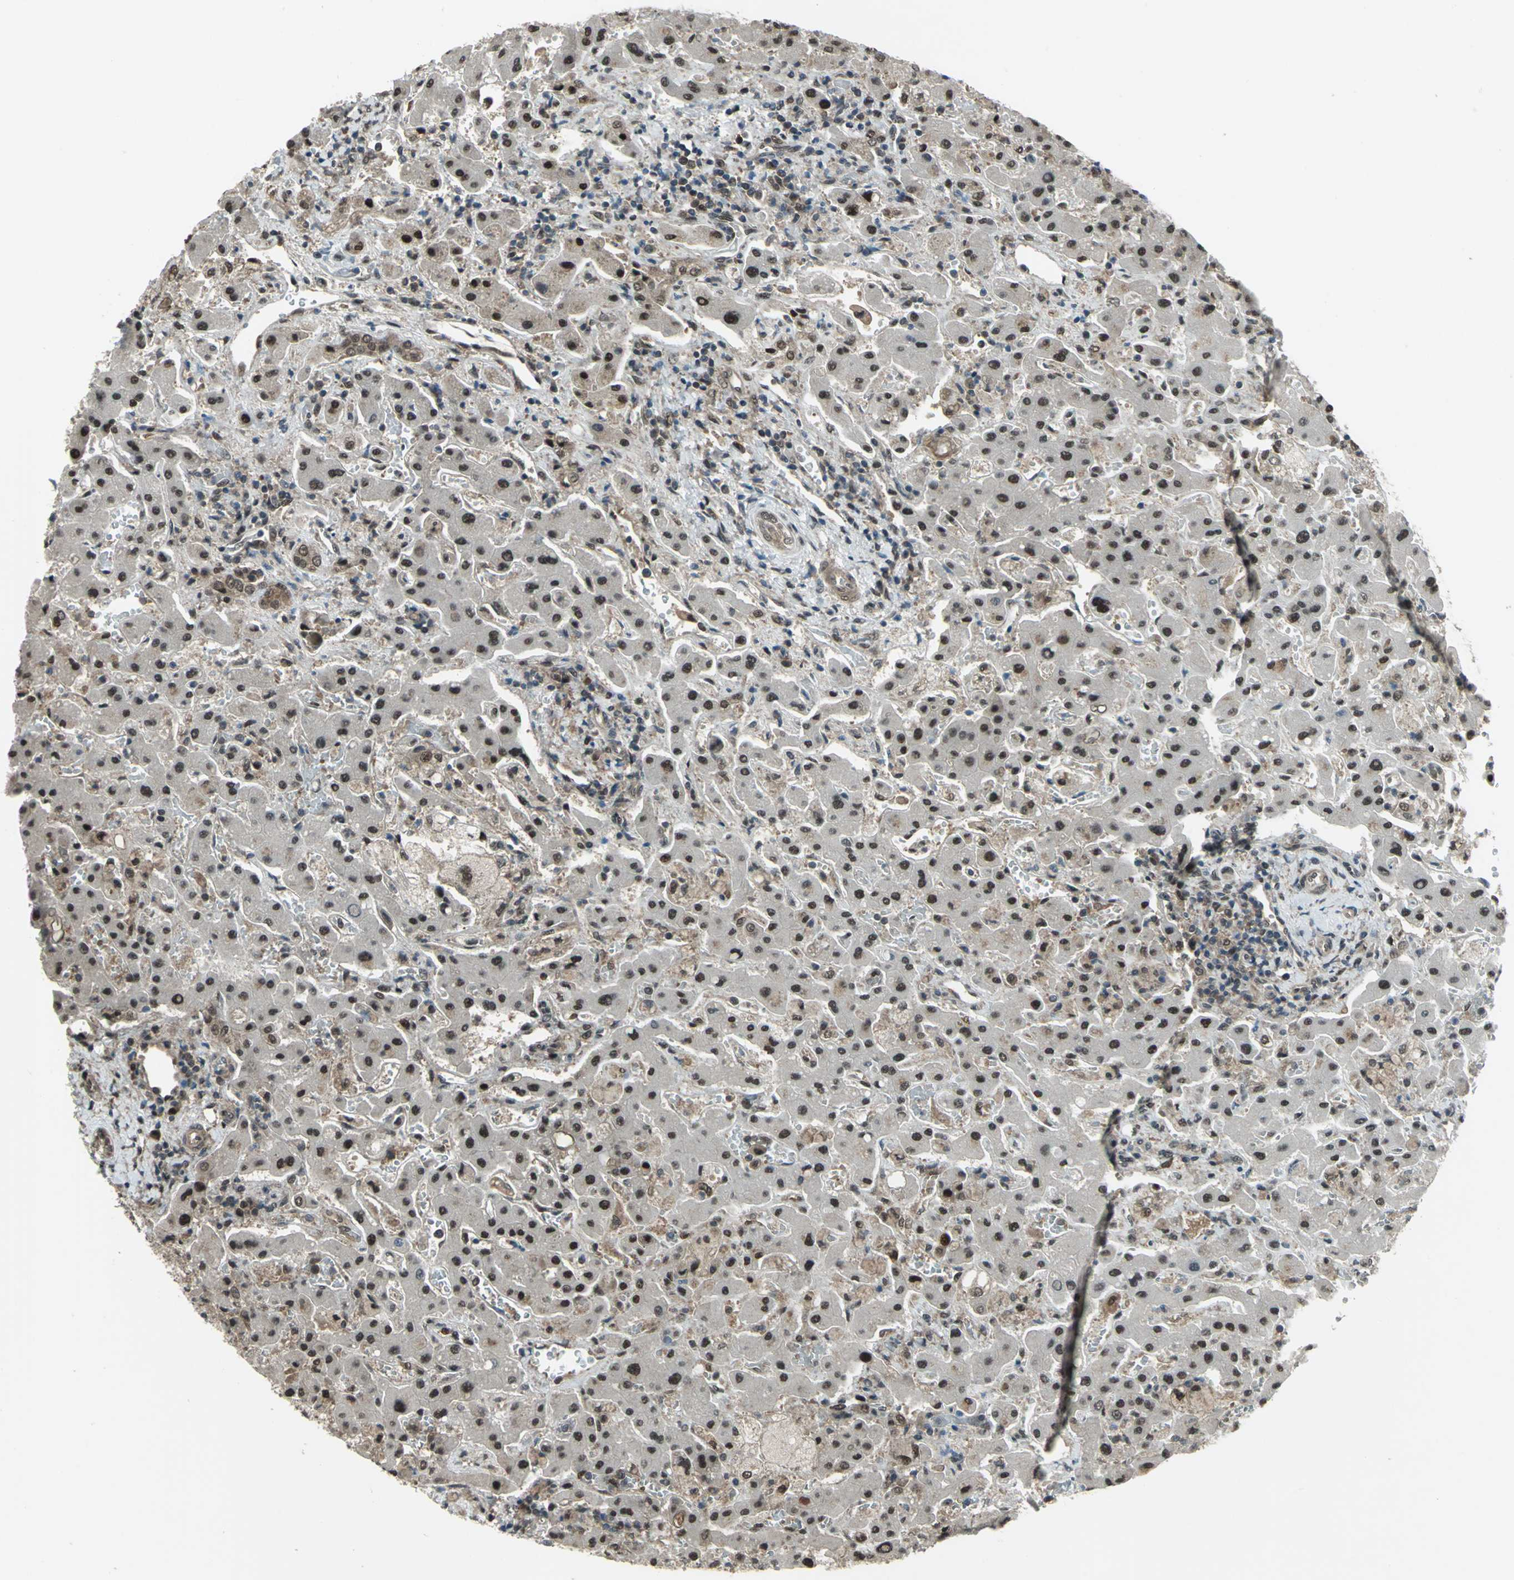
{"staining": {"intensity": "moderate", "quantity": ">75%", "location": "nuclear"}, "tissue": "liver cancer", "cell_type": "Tumor cells", "image_type": "cancer", "snomed": [{"axis": "morphology", "description": "Cholangiocarcinoma"}, {"axis": "topography", "description": "Liver"}], "caption": "Immunohistochemistry (IHC) image of neoplastic tissue: liver cancer (cholangiocarcinoma) stained using immunohistochemistry displays medium levels of moderate protein expression localized specifically in the nuclear of tumor cells, appearing as a nuclear brown color.", "gene": "COPS5", "patient": {"sex": "male", "age": 50}}